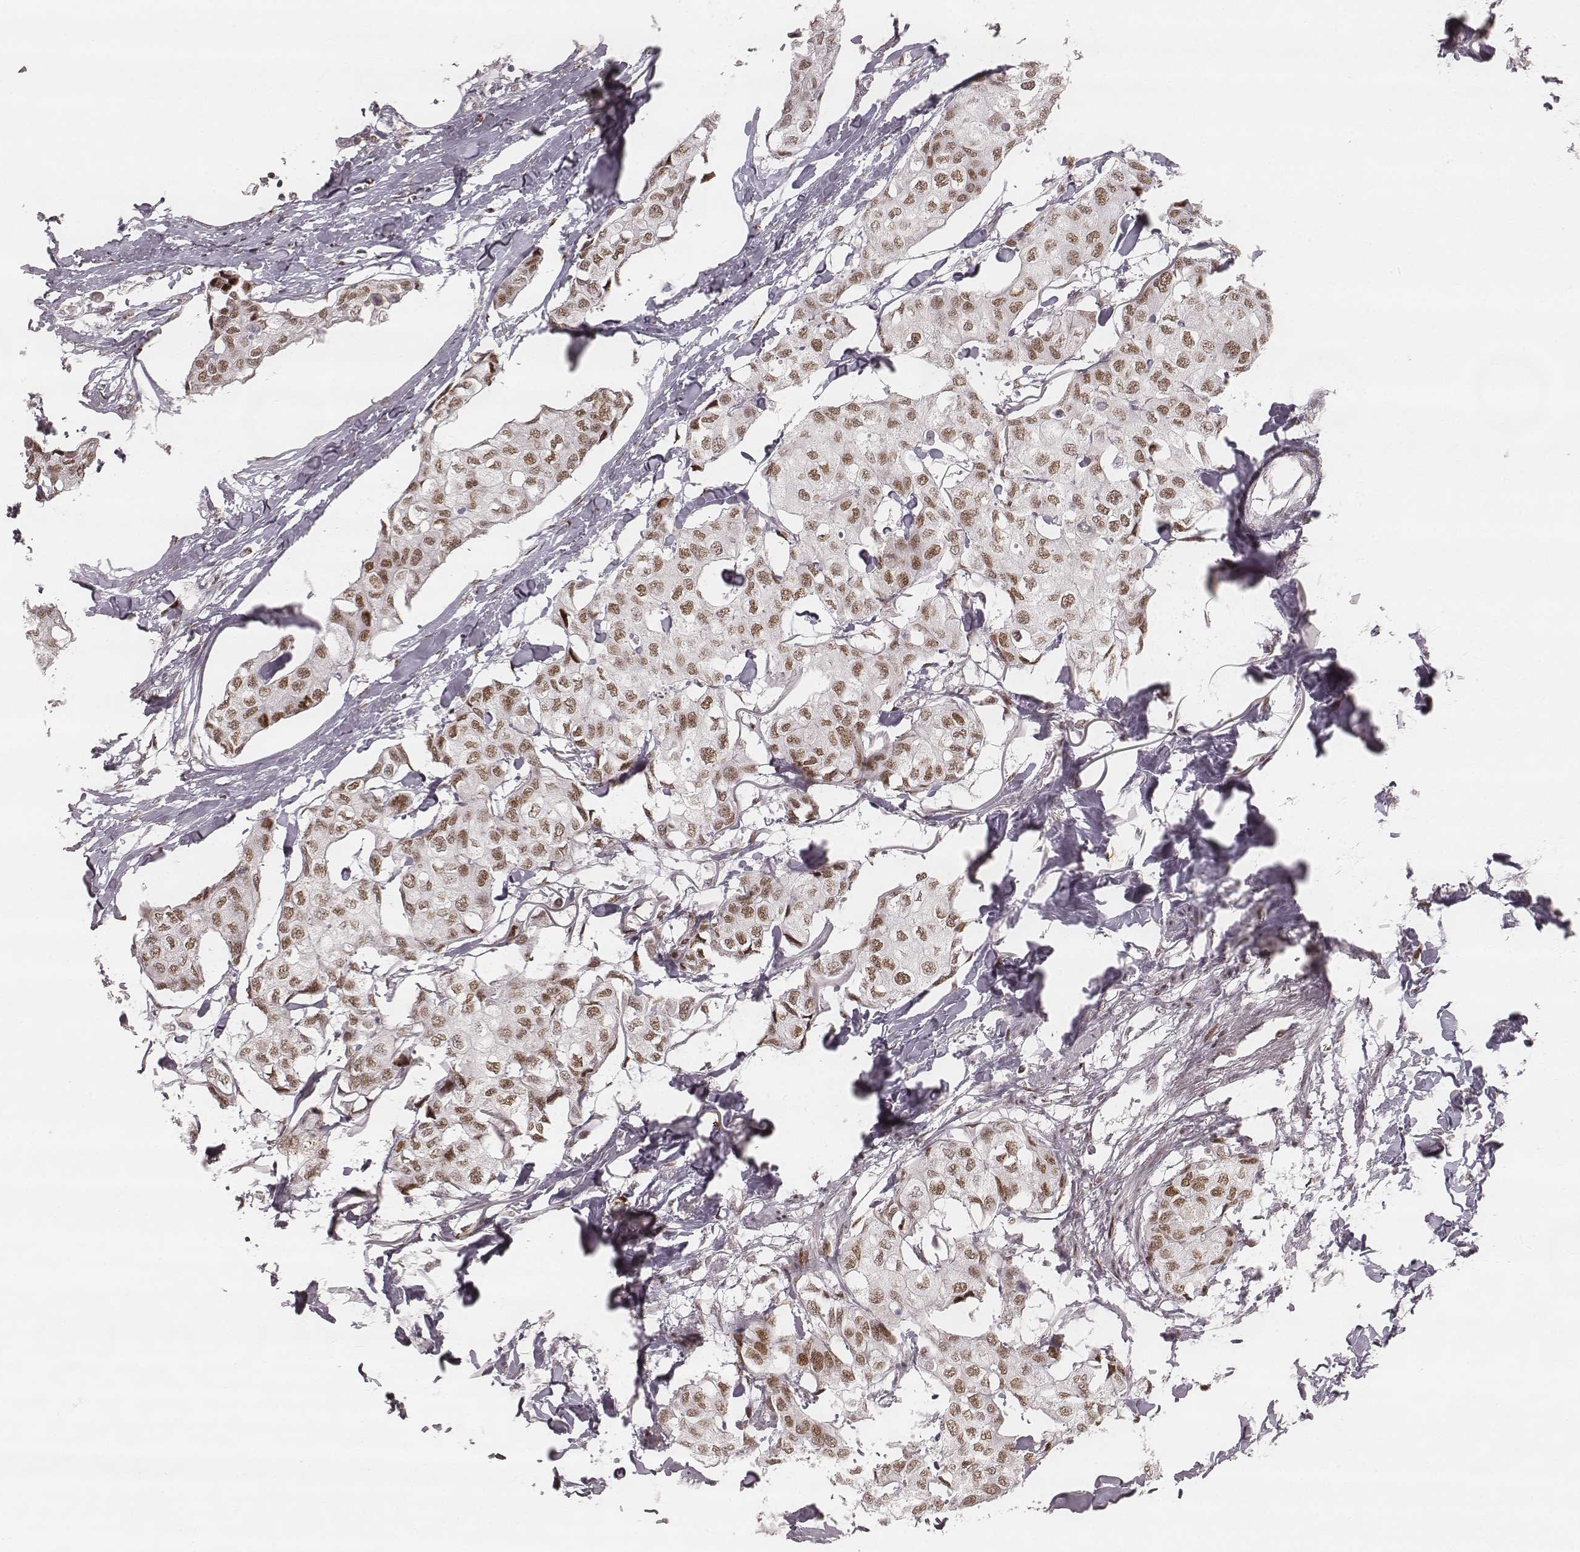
{"staining": {"intensity": "moderate", "quantity": ">75%", "location": "nuclear"}, "tissue": "breast cancer", "cell_type": "Tumor cells", "image_type": "cancer", "snomed": [{"axis": "morphology", "description": "Duct carcinoma"}, {"axis": "topography", "description": "Breast"}], "caption": "This is an image of immunohistochemistry staining of infiltrating ductal carcinoma (breast), which shows moderate positivity in the nuclear of tumor cells.", "gene": "HNRNPC", "patient": {"sex": "female", "age": 80}}